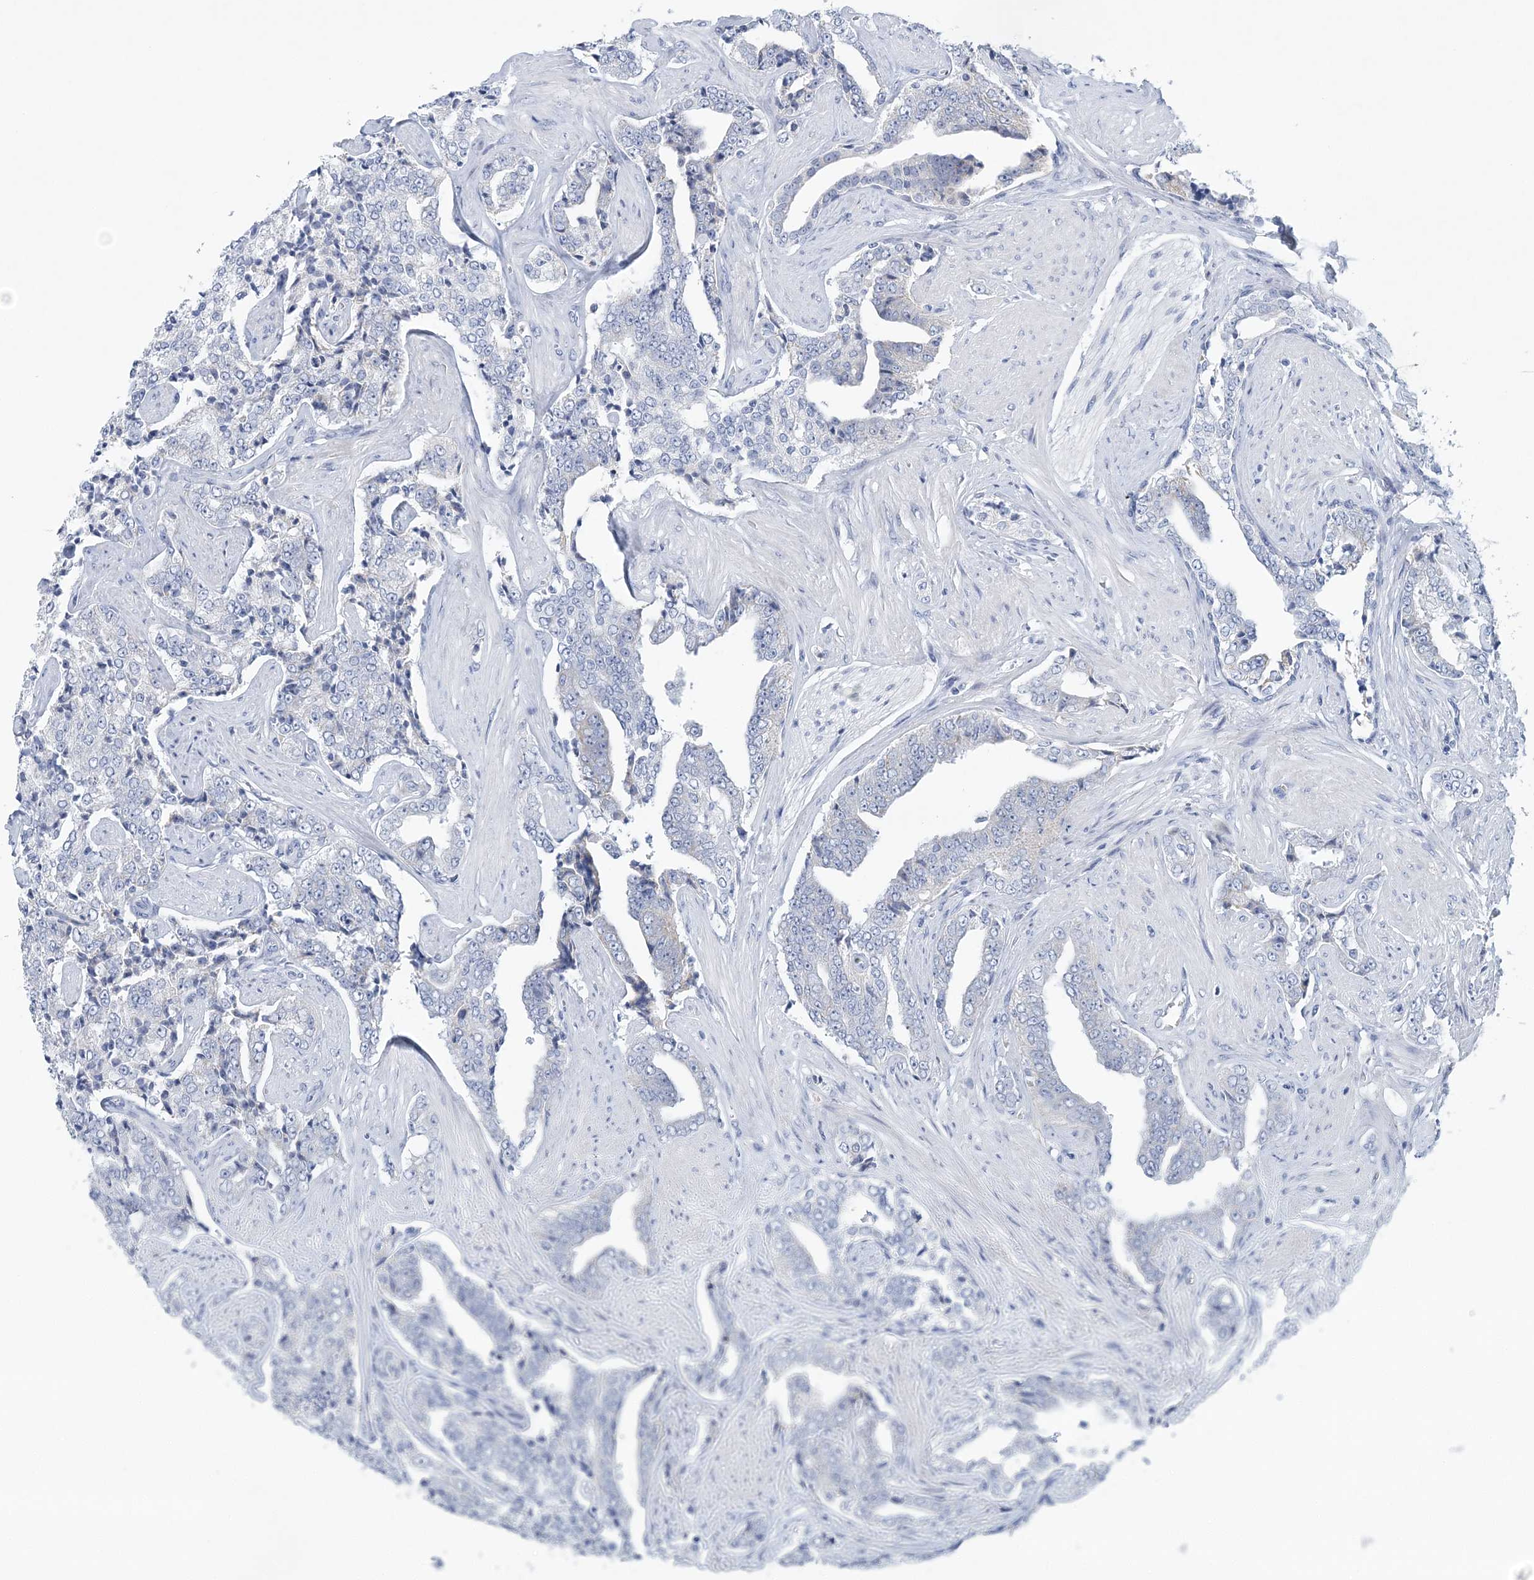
{"staining": {"intensity": "negative", "quantity": "none", "location": "none"}, "tissue": "prostate cancer", "cell_type": "Tumor cells", "image_type": "cancer", "snomed": [{"axis": "morphology", "description": "Adenocarcinoma, High grade"}, {"axis": "topography", "description": "Prostate"}], "caption": "IHC histopathology image of human prostate adenocarcinoma (high-grade) stained for a protein (brown), which shows no positivity in tumor cells.", "gene": "NIPAL1", "patient": {"sex": "male", "age": 71}}